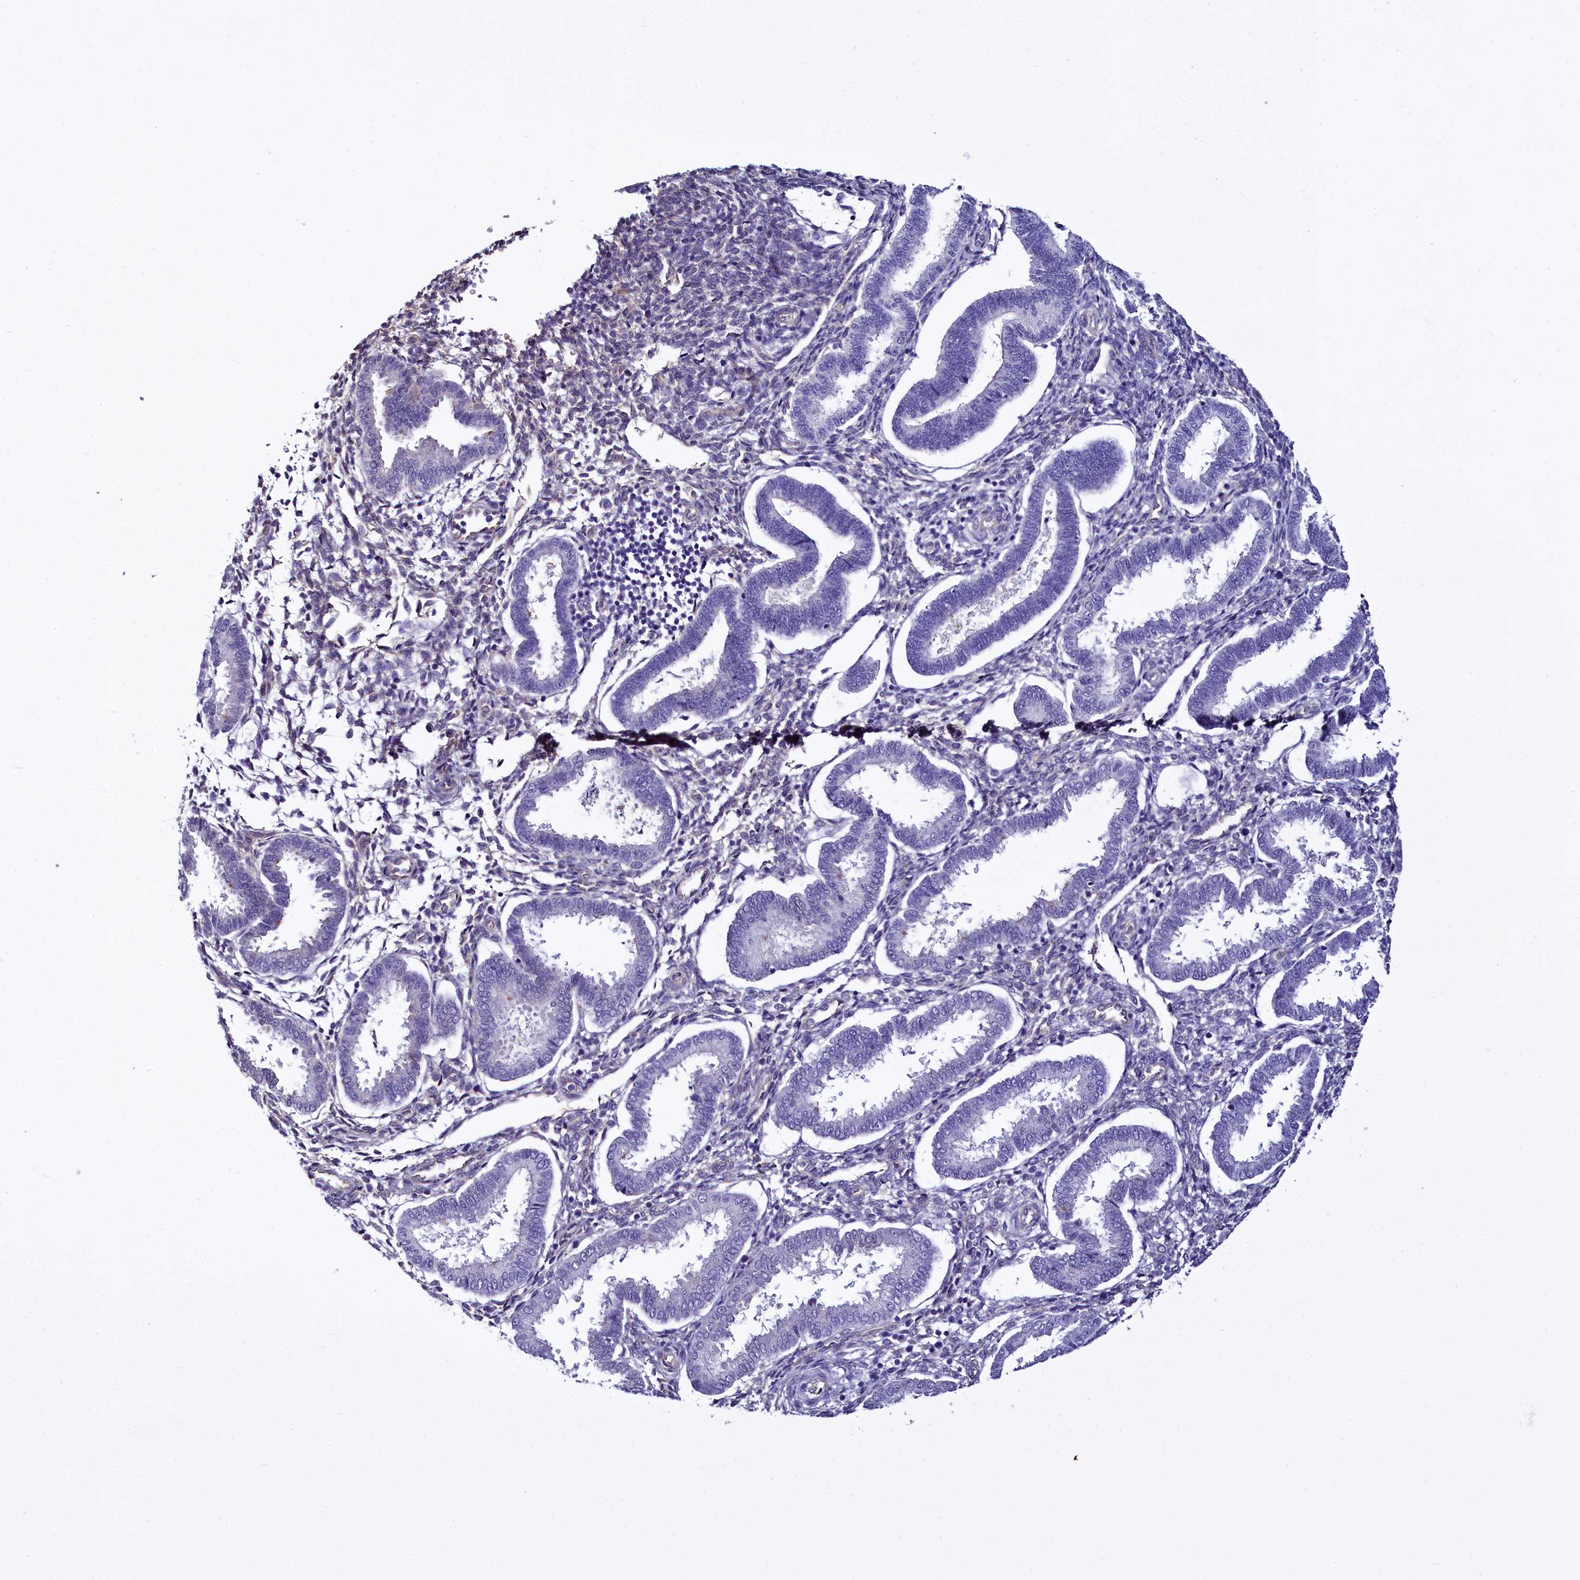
{"staining": {"intensity": "negative", "quantity": "none", "location": "none"}, "tissue": "endometrium", "cell_type": "Cells in endometrial stroma", "image_type": "normal", "snomed": [{"axis": "morphology", "description": "Normal tissue, NOS"}, {"axis": "topography", "description": "Endometrium"}], "caption": "Immunohistochemical staining of unremarkable human endometrium displays no significant expression in cells in endometrial stroma. (DAB (3,3'-diaminobenzidine) immunohistochemistry, high magnification).", "gene": "STXBP1", "patient": {"sex": "female", "age": 24}}